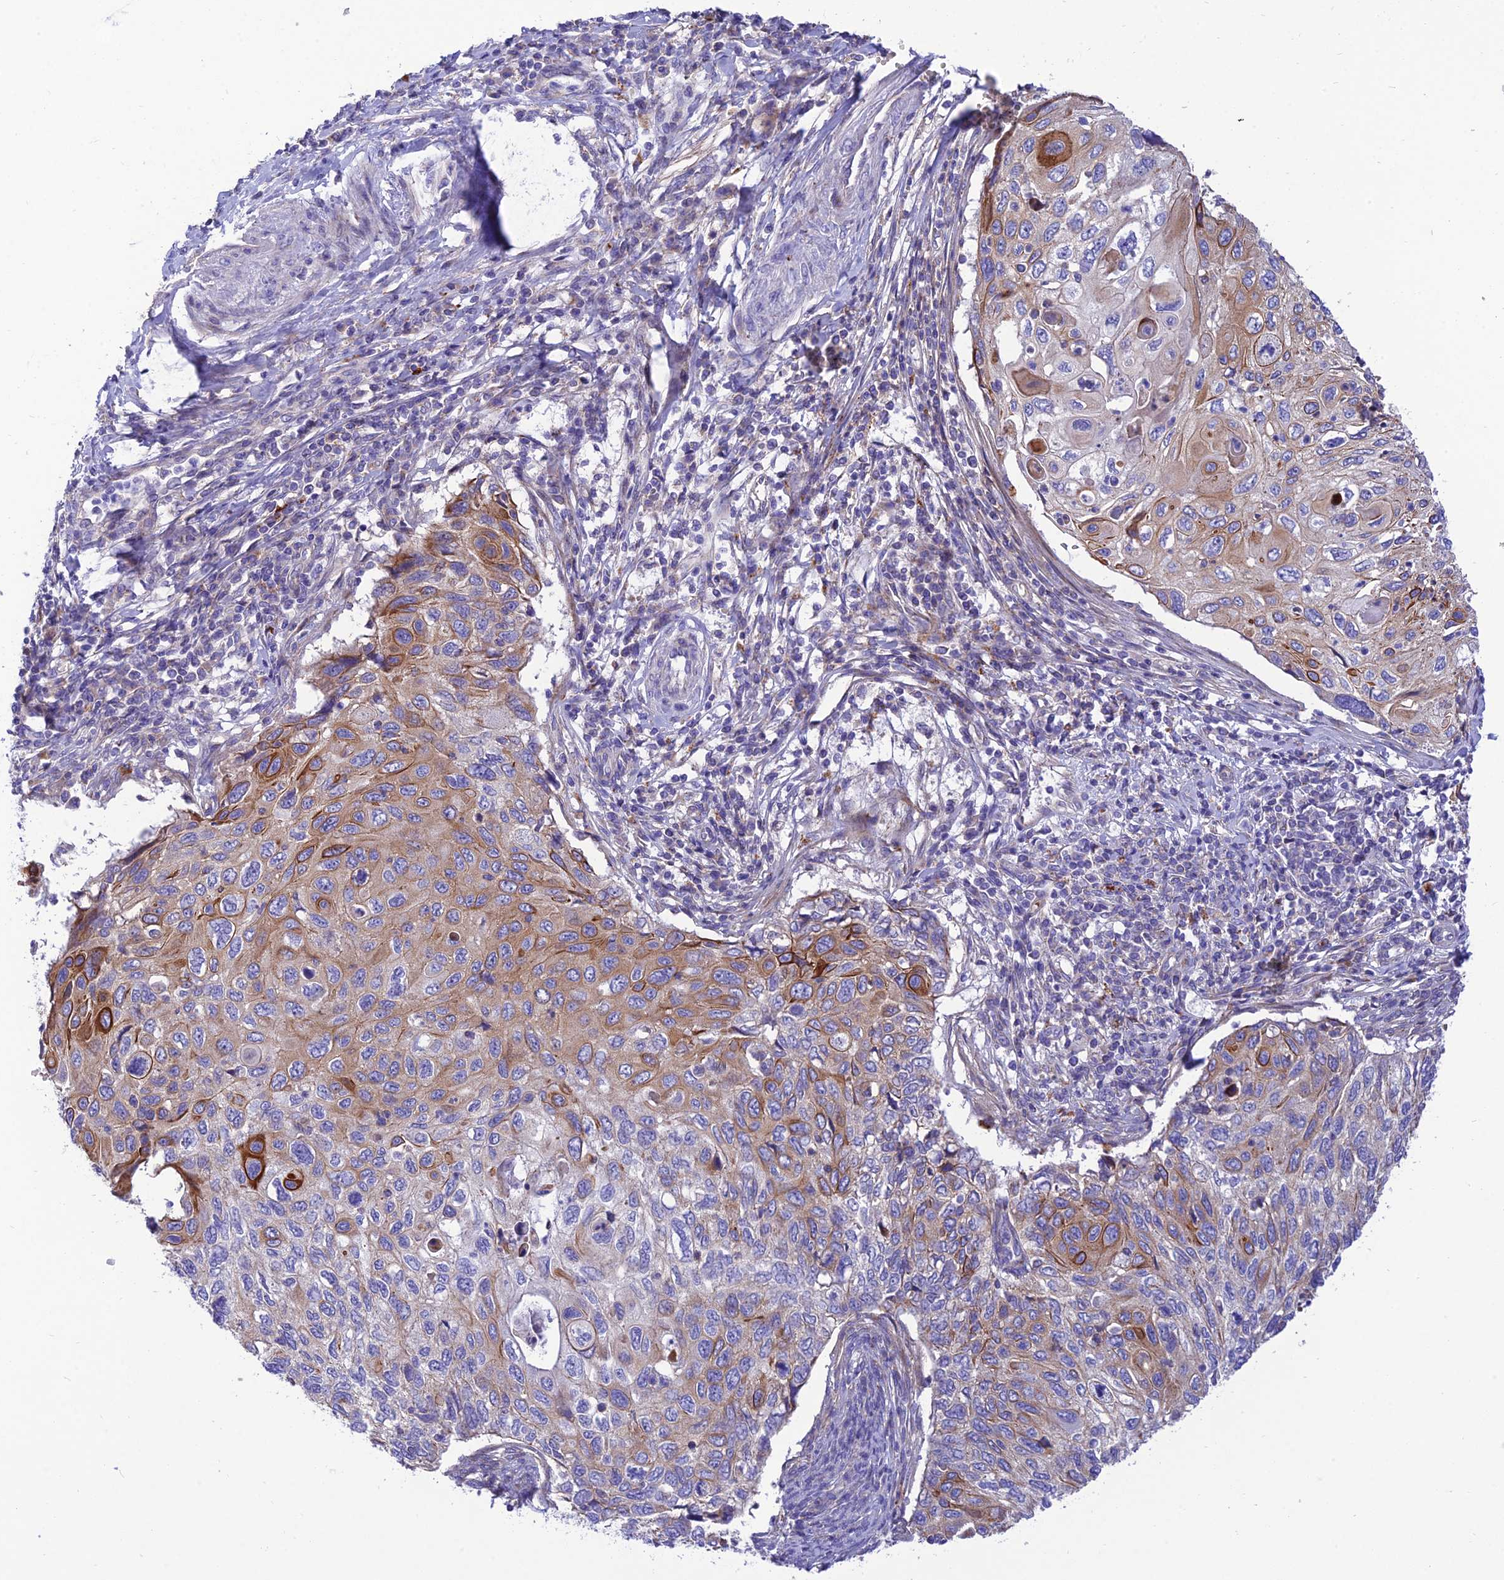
{"staining": {"intensity": "moderate", "quantity": "25%-75%", "location": "cytoplasmic/membranous"}, "tissue": "cervical cancer", "cell_type": "Tumor cells", "image_type": "cancer", "snomed": [{"axis": "morphology", "description": "Squamous cell carcinoma, NOS"}, {"axis": "topography", "description": "Cervix"}], "caption": "The image shows staining of cervical squamous cell carcinoma, revealing moderate cytoplasmic/membranous protein staining (brown color) within tumor cells.", "gene": "CCDC157", "patient": {"sex": "female", "age": 70}}